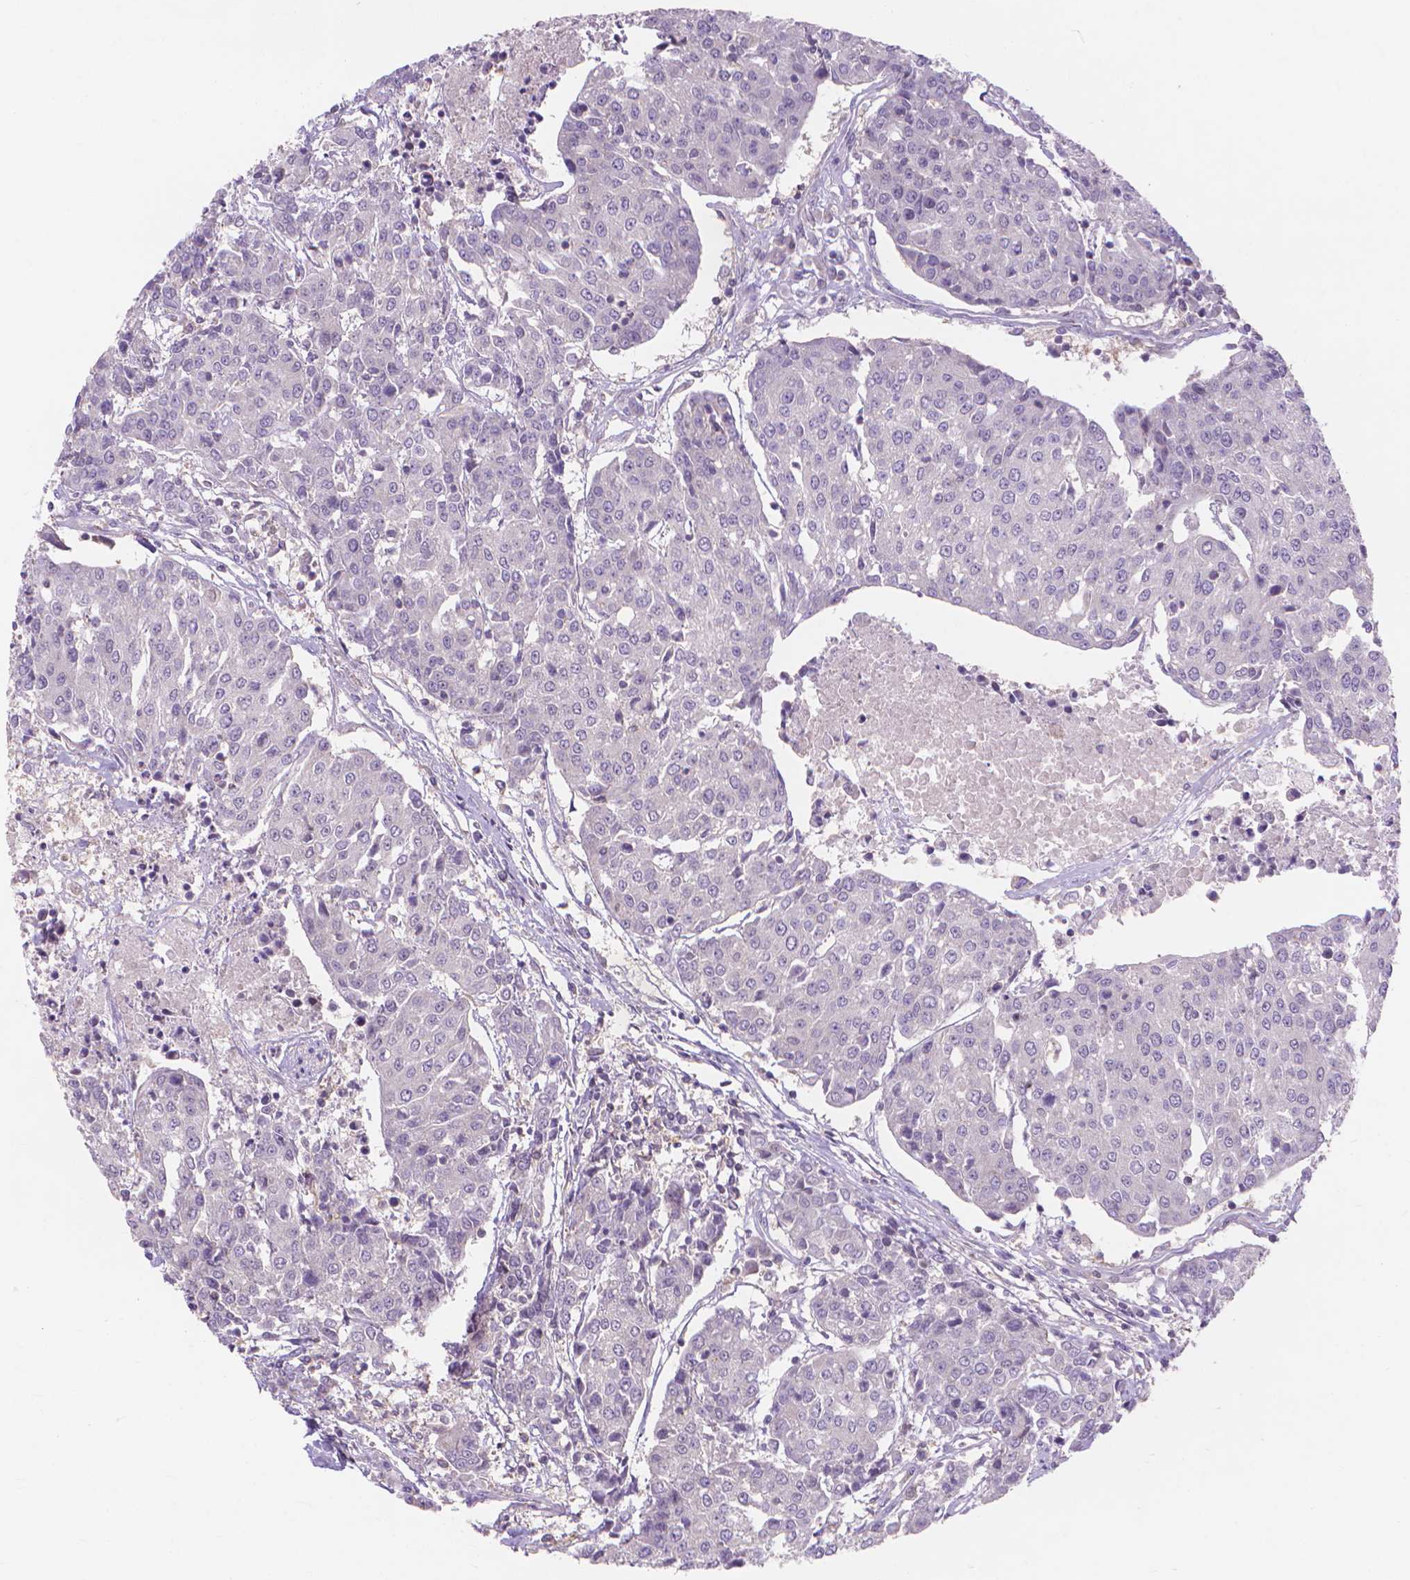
{"staining": {"intensity": "negative", "quantity": "none", "location": "none"}, "tissue": "urothelial cancer", "cell_type": "Tumor cells", "image_type": "cancer", "snomed": [{"axis": "morphology", "description": "Urothelial carcinoma, High grade"}, {"axis": "topography", "description": "Urinary bladder"}], "caption": "High-grade urothelial carcinoma stained for a protein using IHC reveals no positivity tumor cells.", "gene": "PRDM13", "patient": {"sex": "female", "age": 85}}